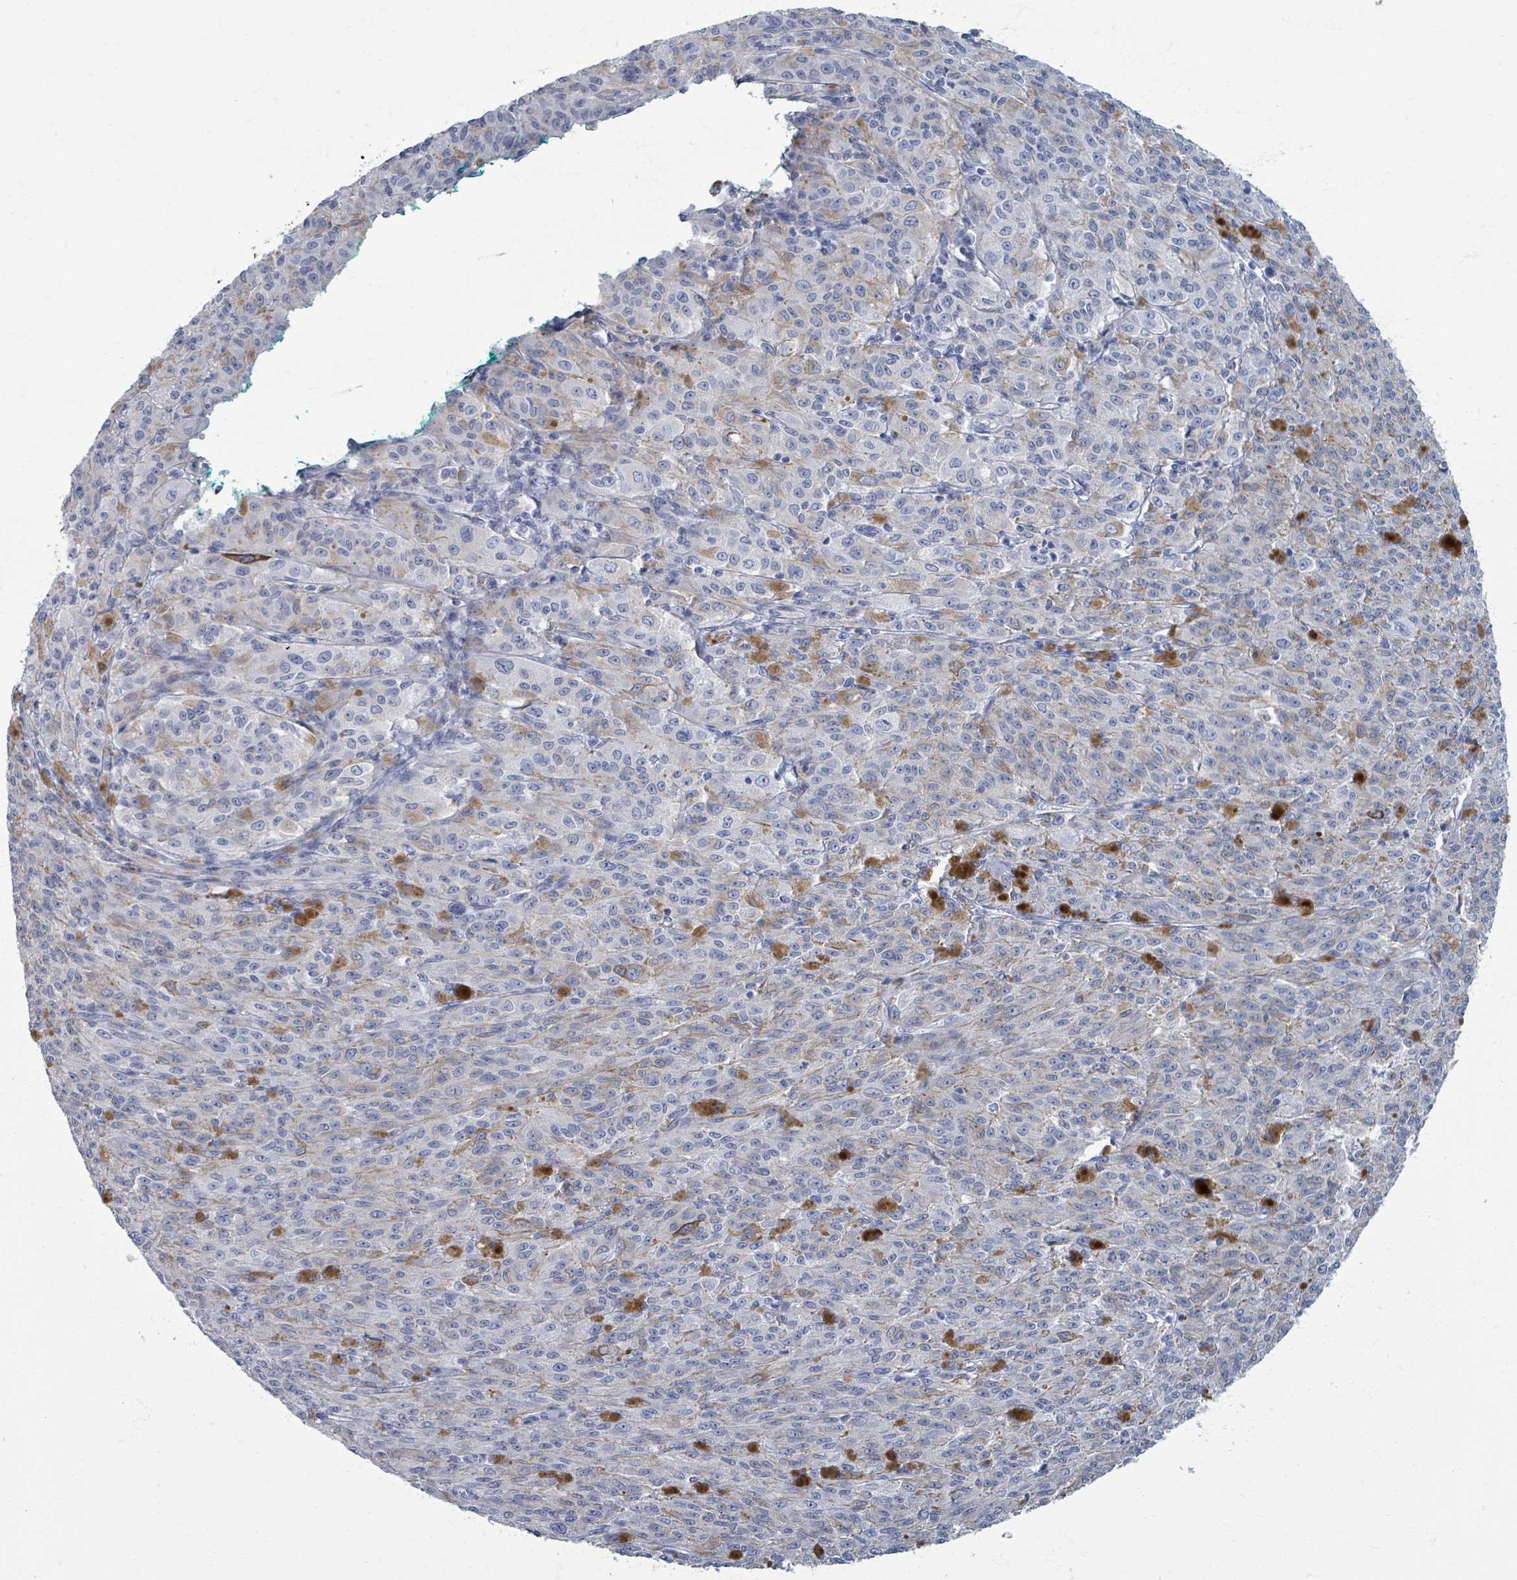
{"staining": {"intensity": "negative", "quantity": "none", "location": "none"}, "tissue": "melanoma", "cell_type": "Tumor cells", "image_type": "cancer", "snomed": [{"axis": "morphology", "description": "Malignant melanoma, NOS"}, {"axis": "topography", "description": "Skin"}], "caption": "Immunohistochemistry (IHC) histopathology image of malignant melanoma stained for a protein (brown), which shows no expression in tumor cells.", "gene": "TAS2R1", "patient": {"sex": "female", "age": 52}}